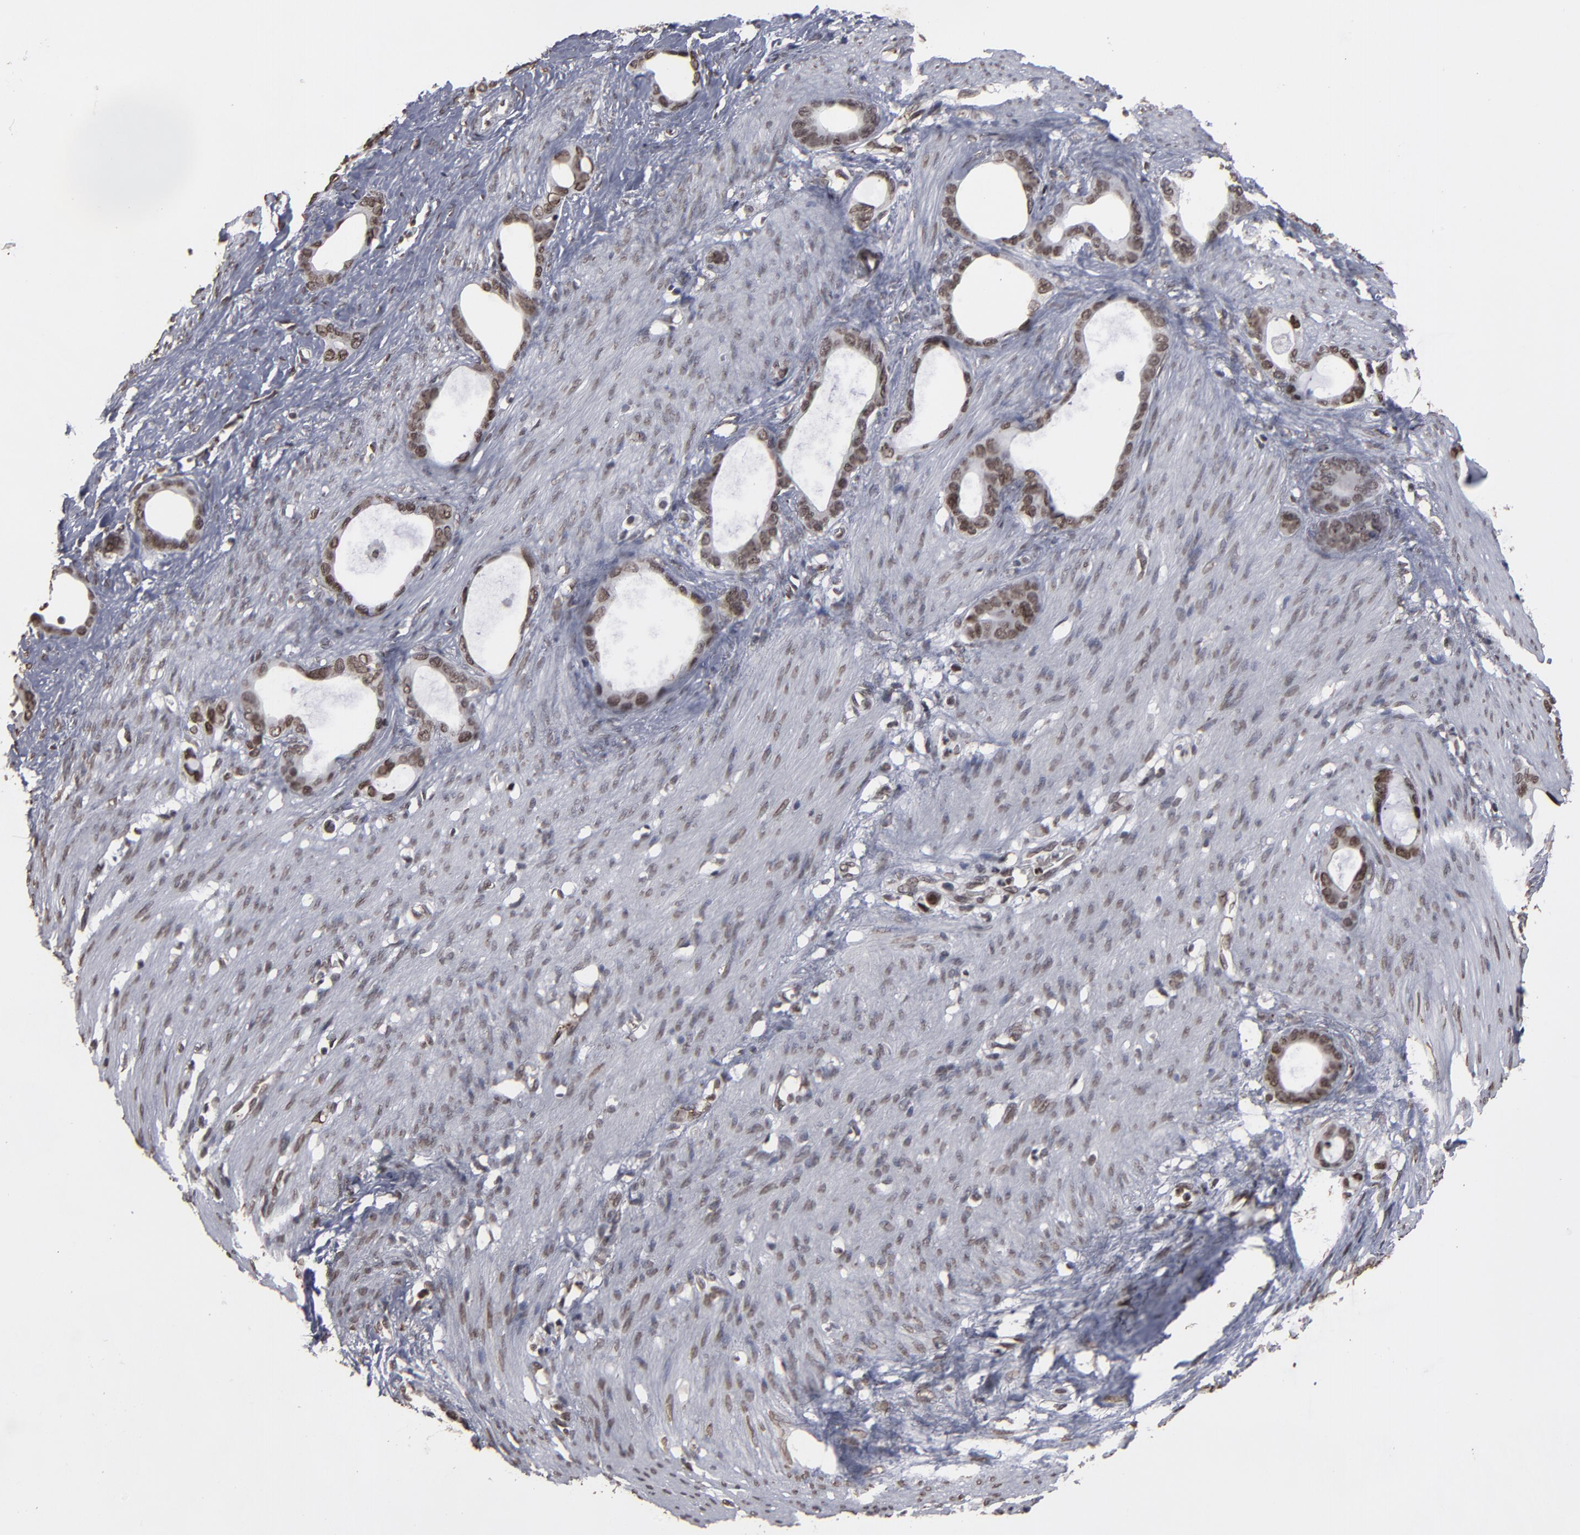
{"staining": {"intensity": "moderate", "quantity": "25%-75%", "location": "nuclear"}, "tissue": "stomach cancer", "cell_type": "Tumor cells", "image_type": "cancer", "snomed": [{"axis": "morphology", "description": "Adenocarcinoma, NOS"}, {"axis": "topography", "description": "Stomach"}], "caption": "Immunohistochemistry (IHC) micrograph of neoplastic tissue: stomach cancer (adenocarcinoma) stained using immunohistochemistry demonstrates medium levels of moderate protein expression localized specifically in the nuclear of tumor cells, appearing as a nuclear brown color.", "gene": "BAZ1A", "patient": {"sex": "female", "age": 75}}